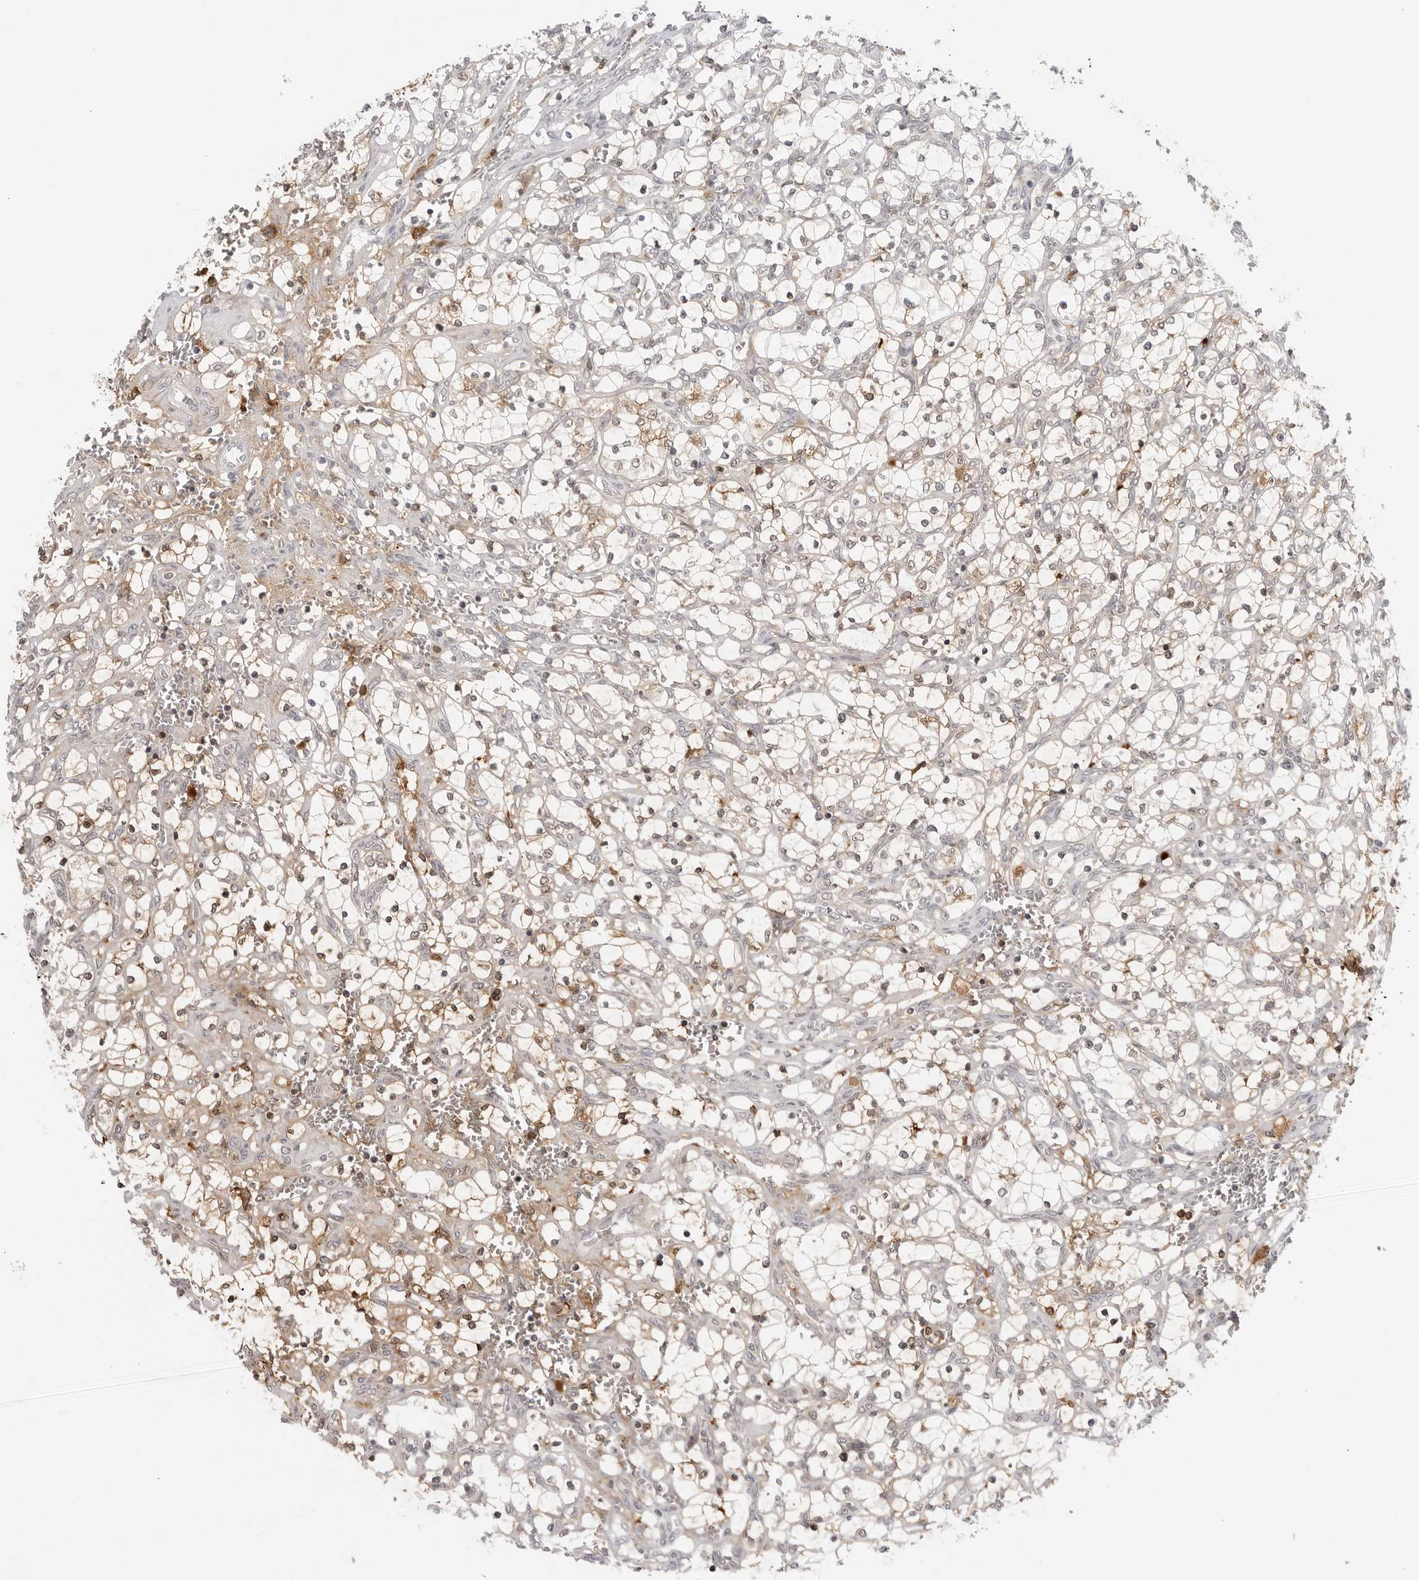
{"staining": {"intensity": "moderate", "quantity": "<25%", "location": "cytoplasmic/membranous"}, "tissue": "renal cancer", "cell_type": "Tumor cells", "image_type": "cancer", "snomed": [{"axis": "morphology", "description": "Adenocarcinoma, NOS"}, {"axis": "topography", "description": "Kidney"}], "caption": "High-magnification brightfield microscopy of renal cancer (adenocarcinoma) stained with DAB (brown) and counterstained with hematoxylin (blue). tumor cells exhibit moderate cytoplasmic/membranous expression is appreciated in approximately<25% of cells.", "gene": "SERPINF2", "patient": {"sex": "female", "age": 69}}